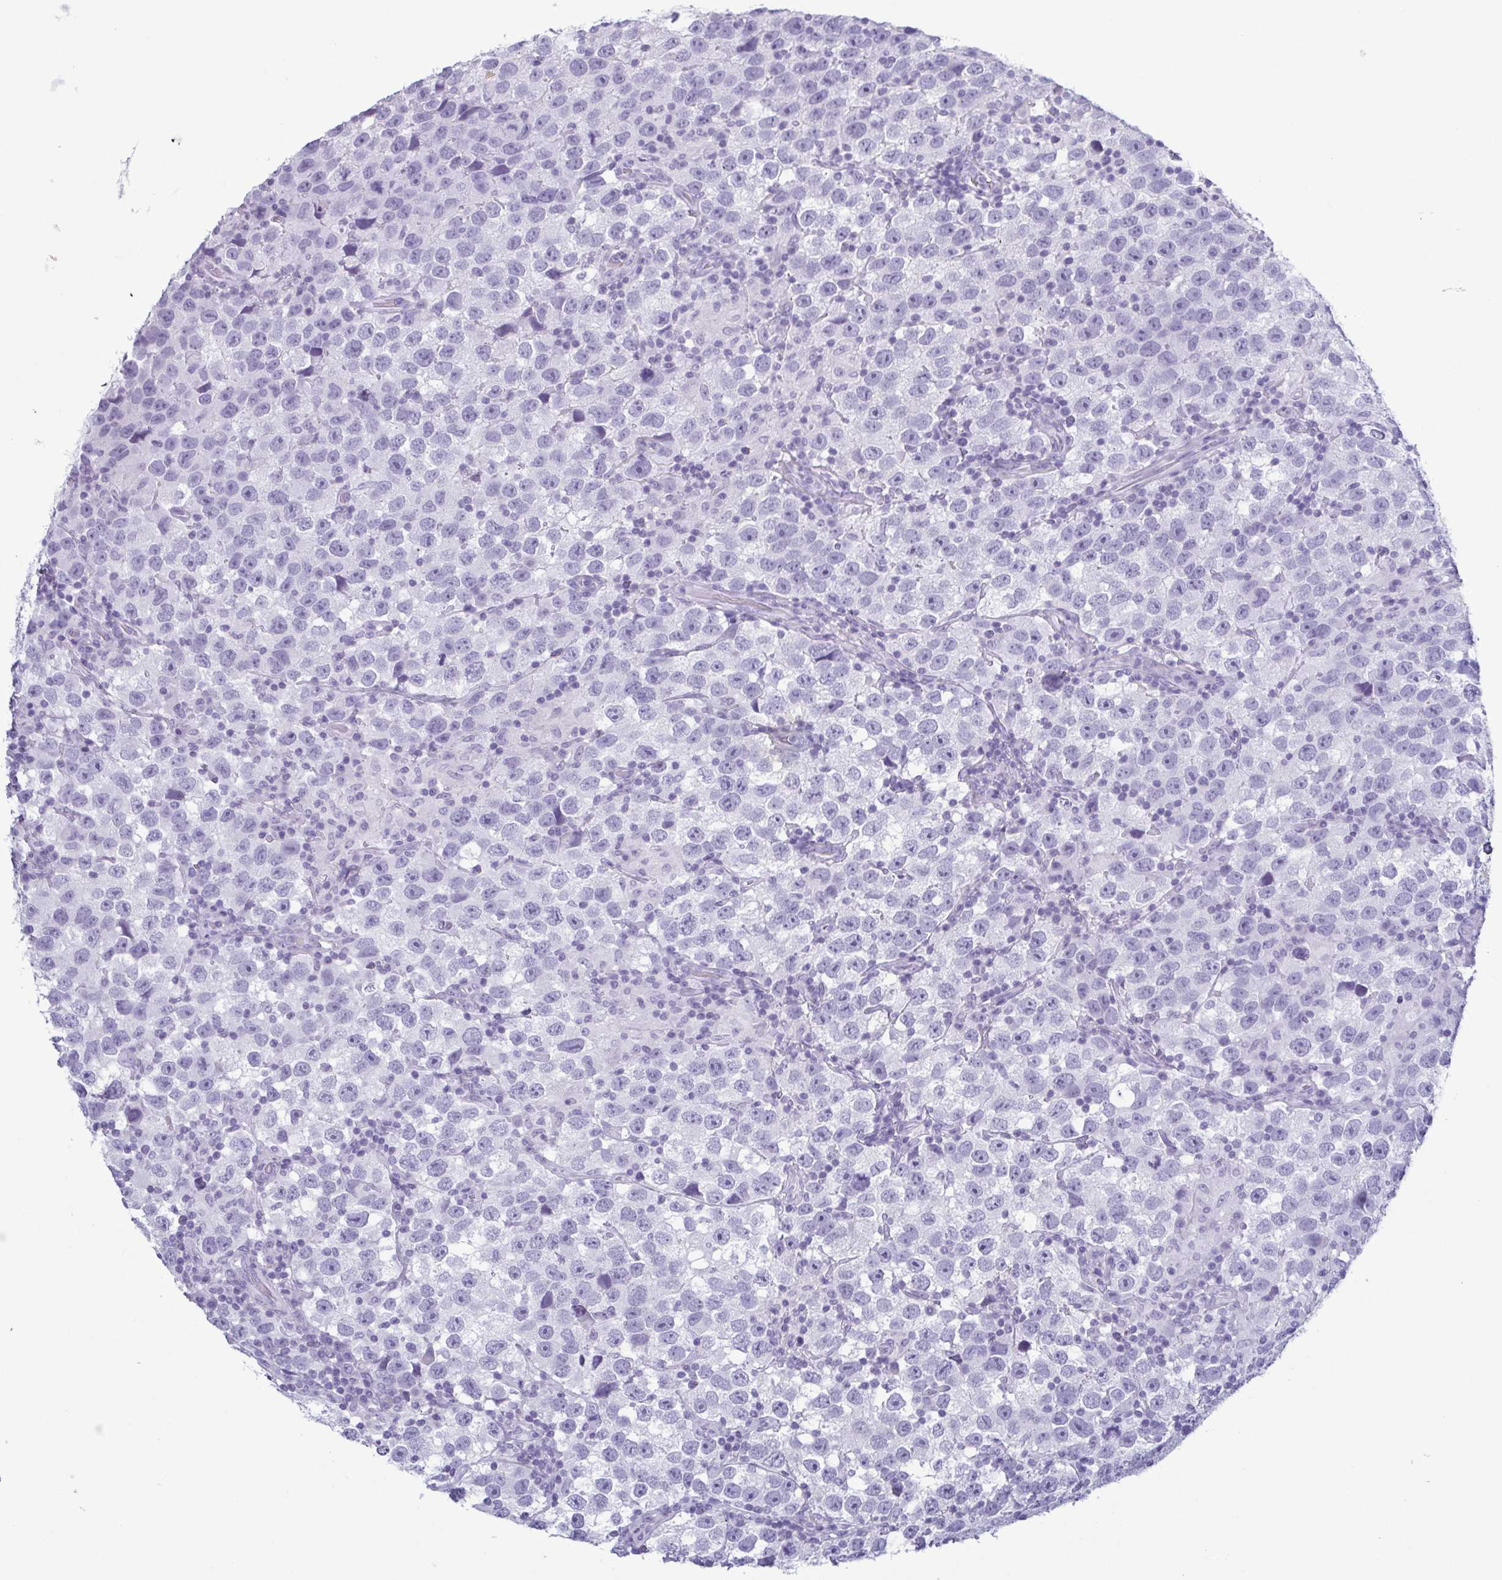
{"staining": {"intensity": "negative", "quantity": "none", "location": "none"}, "tissue": "testis cancer", "cell_type": "Tumor cells", "image_type": "cancer", "snomed": [{"axis": "morphology", "description": "Seminoma, NOS"}, {"axis": "topography", "description": "Testis"}], "caption": "DAB immunohistochemical staining of human seminoma (testis) reveals no significant staining in tumor cells.", "gene": "KRT10", "patient": {"sex": "male", "age": 26}}